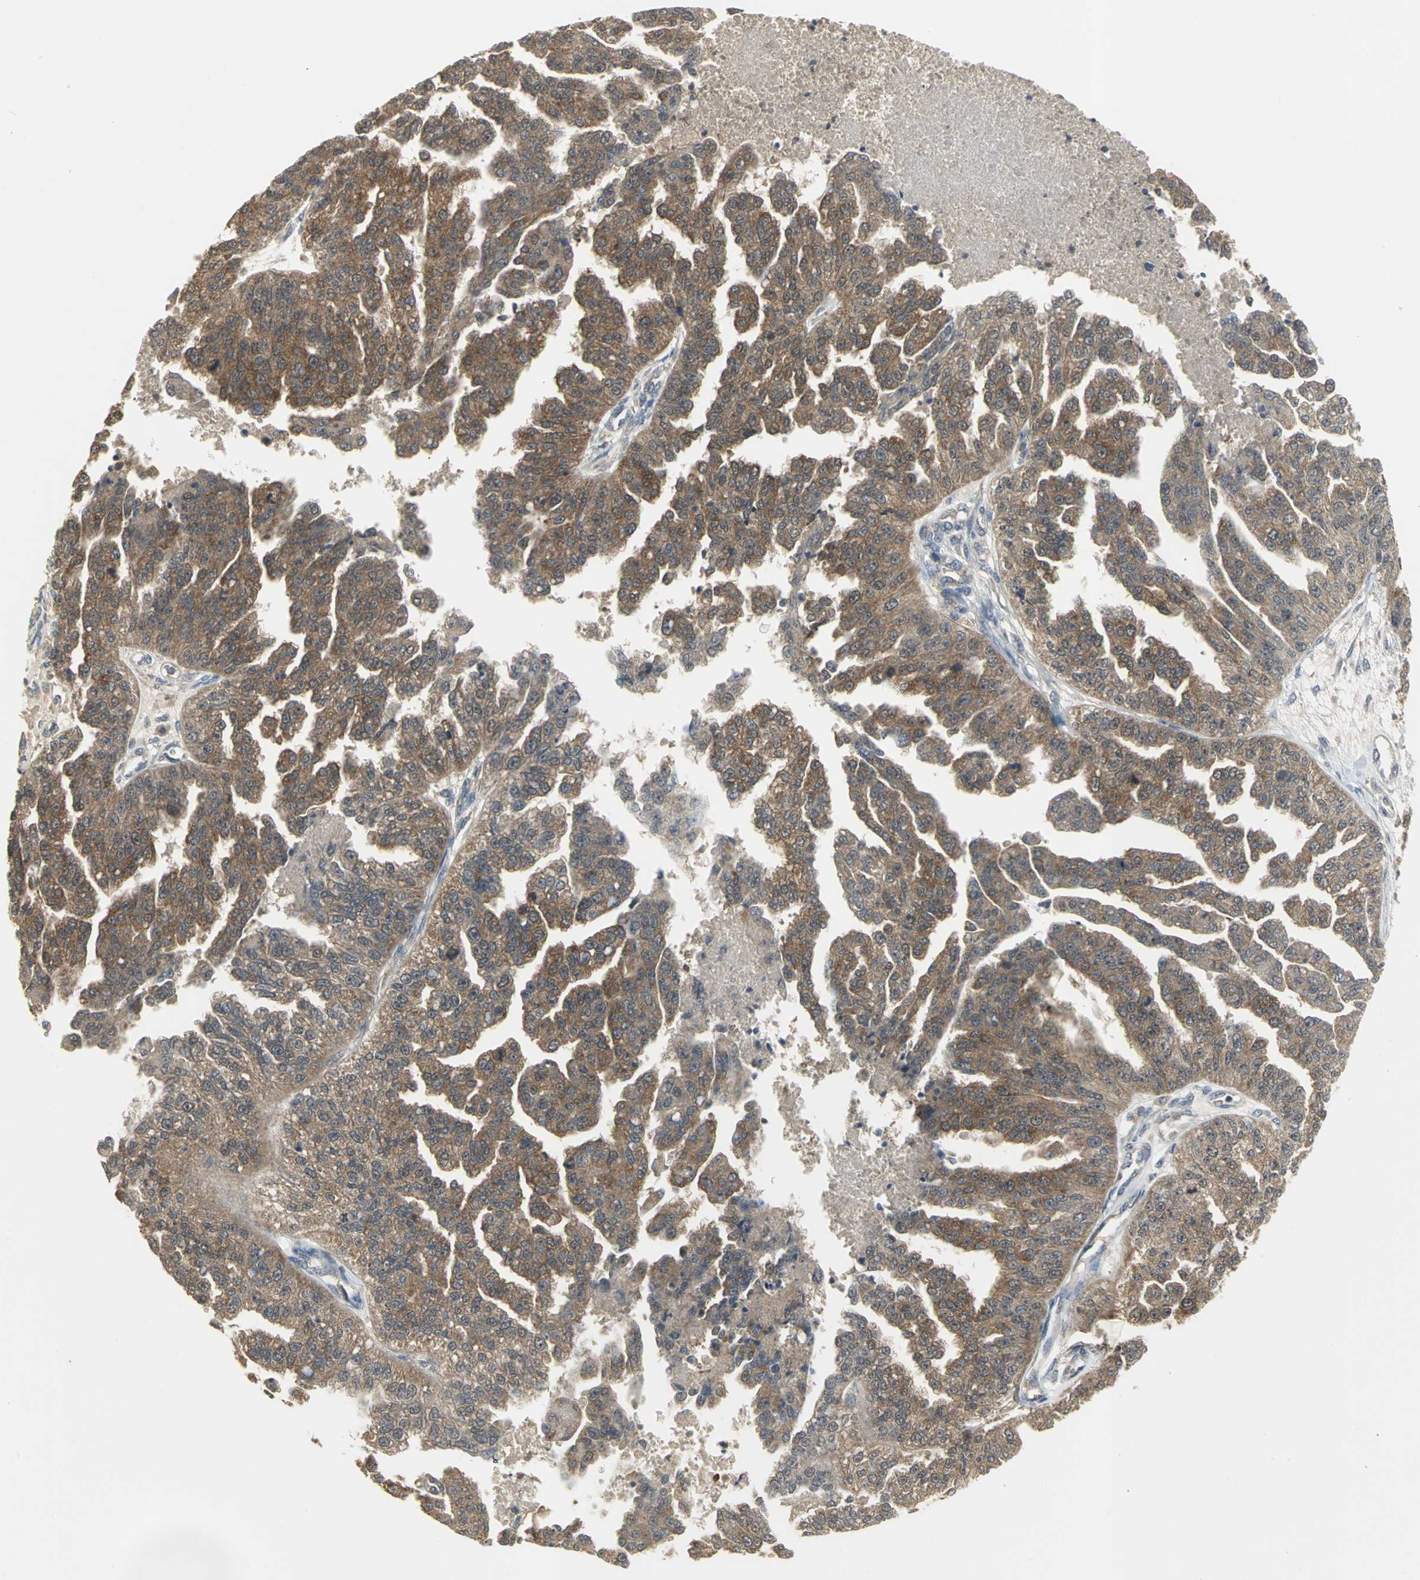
{"staining": {"intensity": "moderate", "quantity": ">75%", "location": "cytoplasmic/membranous"}, "tissue": "ovarian cancer", "cell_type": "Tumor cells", "image_type": "cancer", "snomed": [{"axis": "morphology", "description": "Cystadenocarcinoma, serous, NOS"}, {"axis": "topography", "description": "Ovary"}], "caption": "The photomicrograph demonstrates staining of ovarian cancer (serous cystadenocarcinoma), revealing moderate cytoplasmic/membranous protein expression (brown color) within tumor cells.", "gene": "KEAP1", "patient": {"sex": "female", "age": 58}}